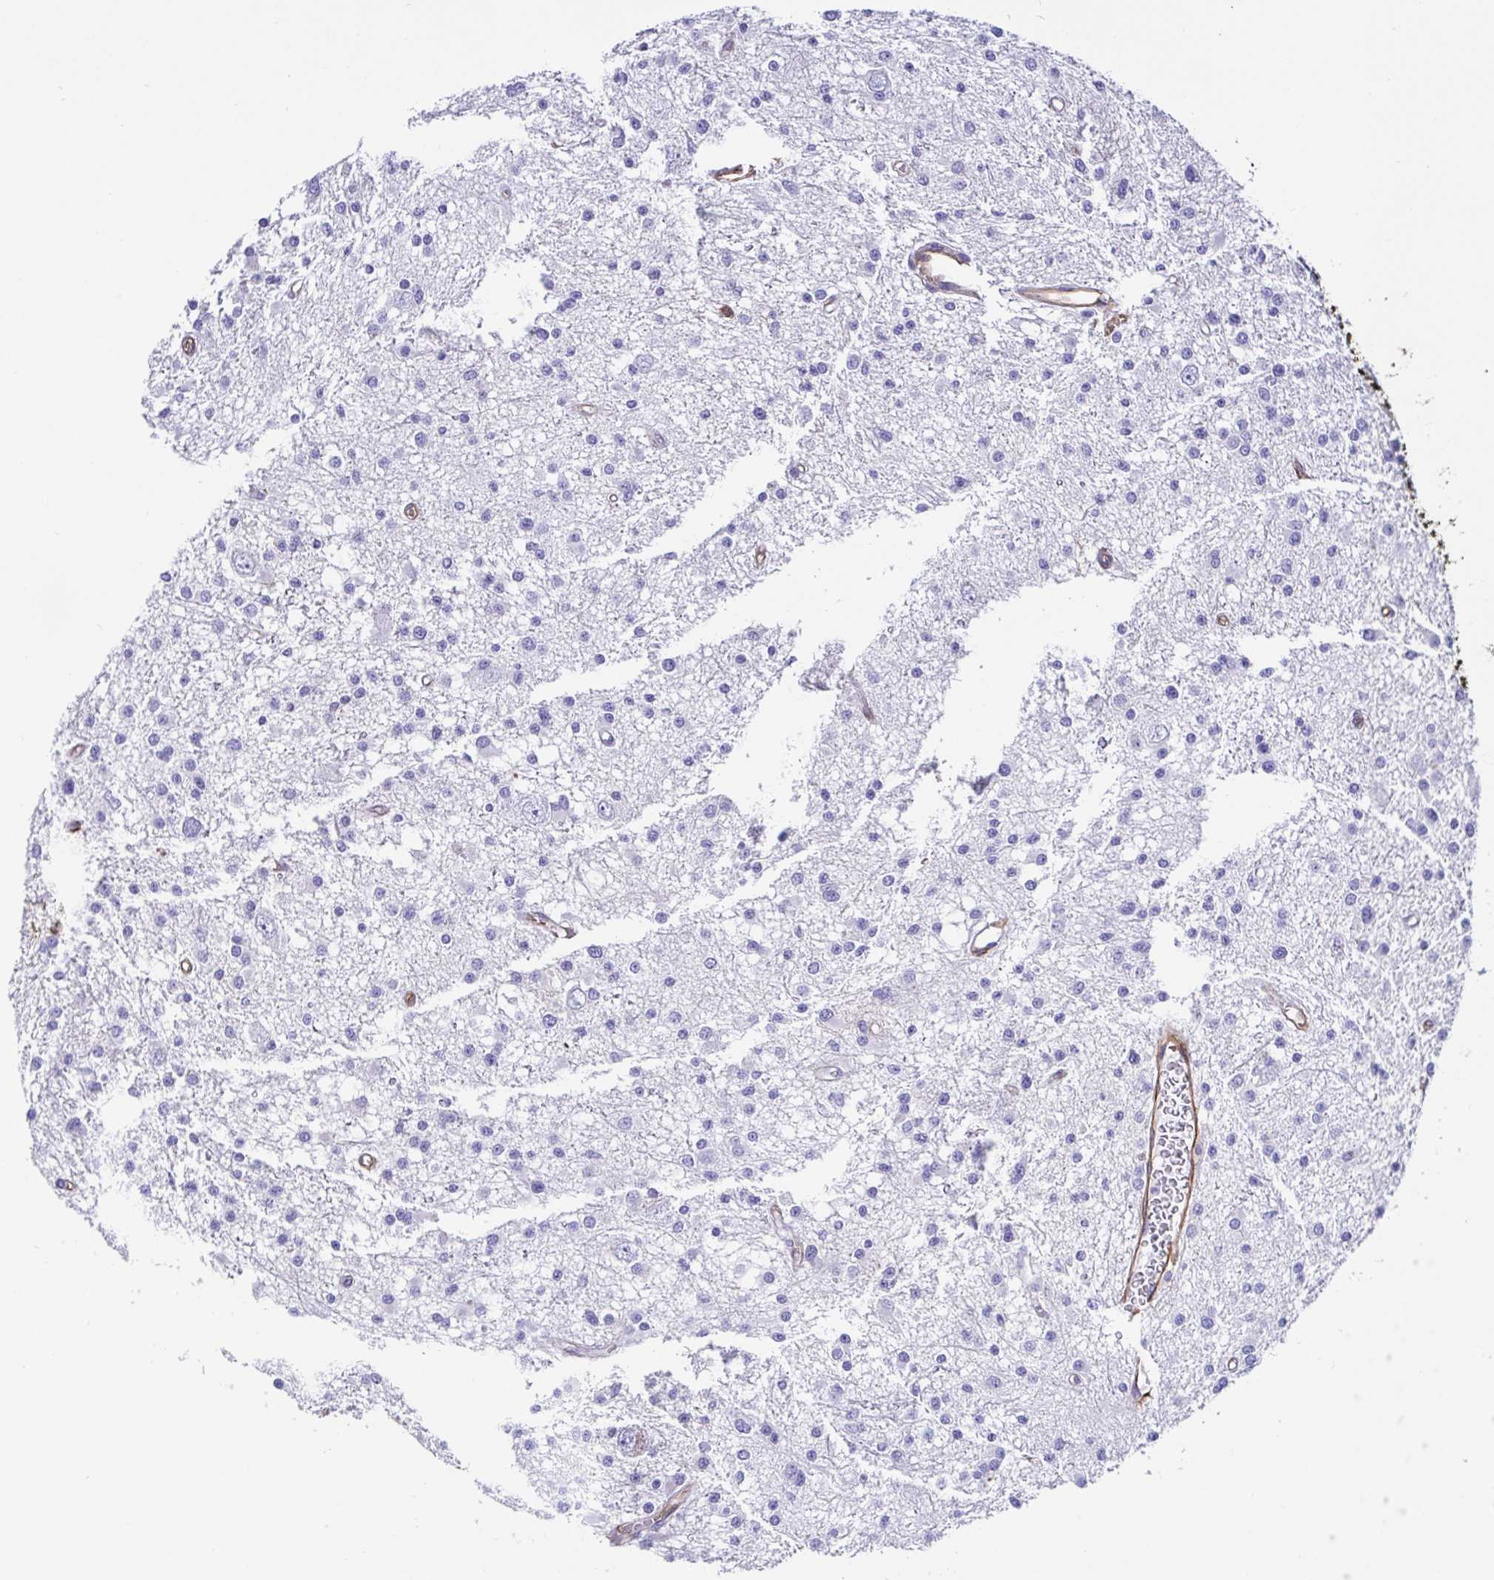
{"staining": {"intensity": "negative", "quantity": "none", "location": "none"}, "tissue": "glioma", "cell_type": "Tumor cells", "image_type": "cancer", "snomed": [{"axis": "morphology", "description": "Glioma, malignant, High grade"}, {"axis": "topography", "description": "Brain"}], "caption": "Histopathology image shows no protein positivity in tumor cells of high-grade glioma (malignant) tissue.", "gene": "ANXA2", "patient": {"sex": "male", "age": 54}}